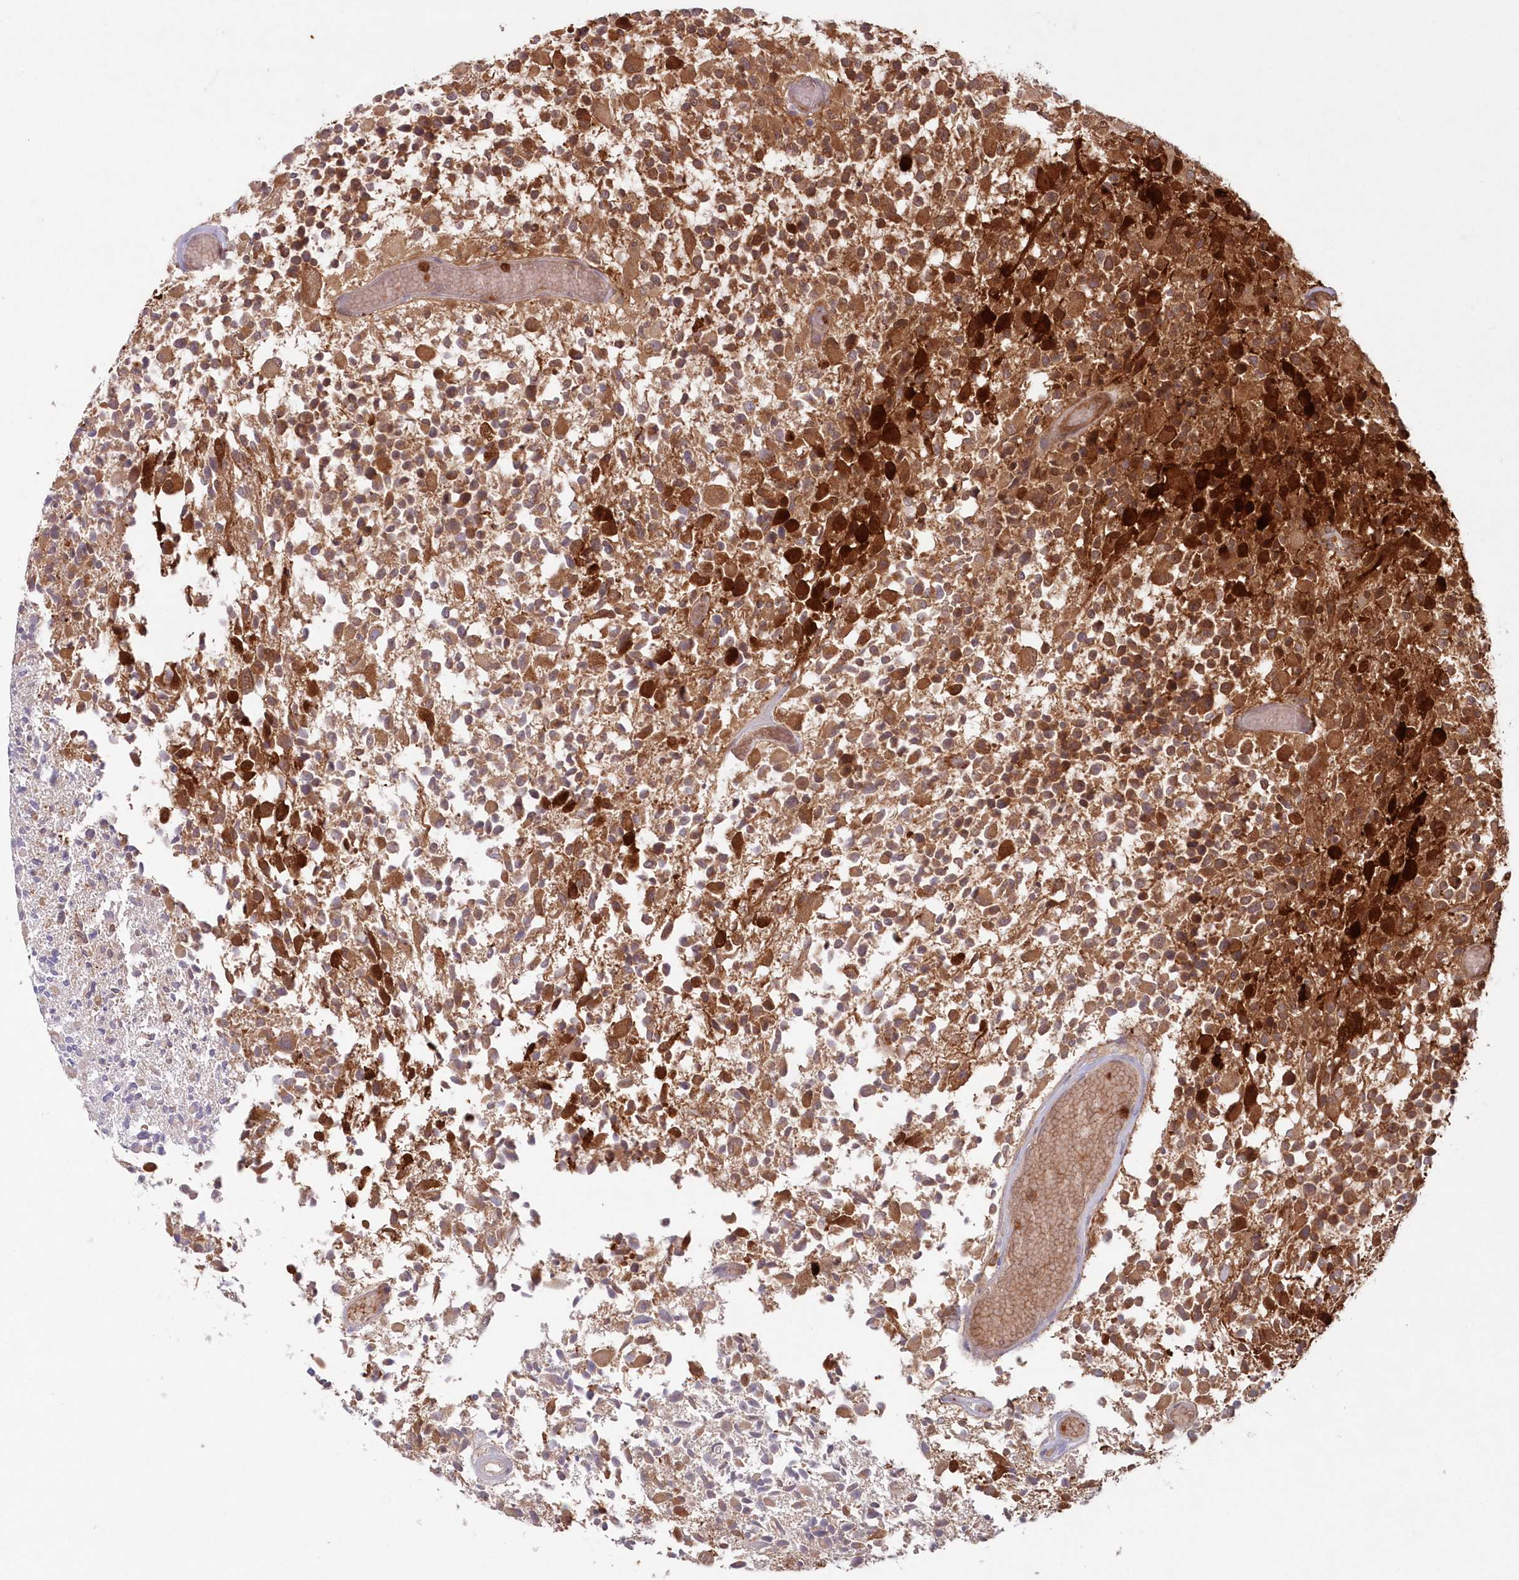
{"staining": {"intensity": "strong", "quantity": "25%-75%", "location": "cytoplasmic/membranous,nuclear"}, "tissue": "glioma", "cell_type": "Tumor cells", "image_type": "cancer", "snomed": [{"axis": "morphology", "description": "Glioma, malignant, High grade"}, {"axis": "morphology", "description": "Glioblastoma, NOS"}, {"axis": "topography", "description": "Brain"}], "caption": "Immunohistochemical staining of human glioblastoma displays strong cytoplasmic/membranous and nuclear protein positivity in approximately 25%-75% of tumor cells.", "gene": "GBE1", "patient": {"sex": "male", "age": 60}}